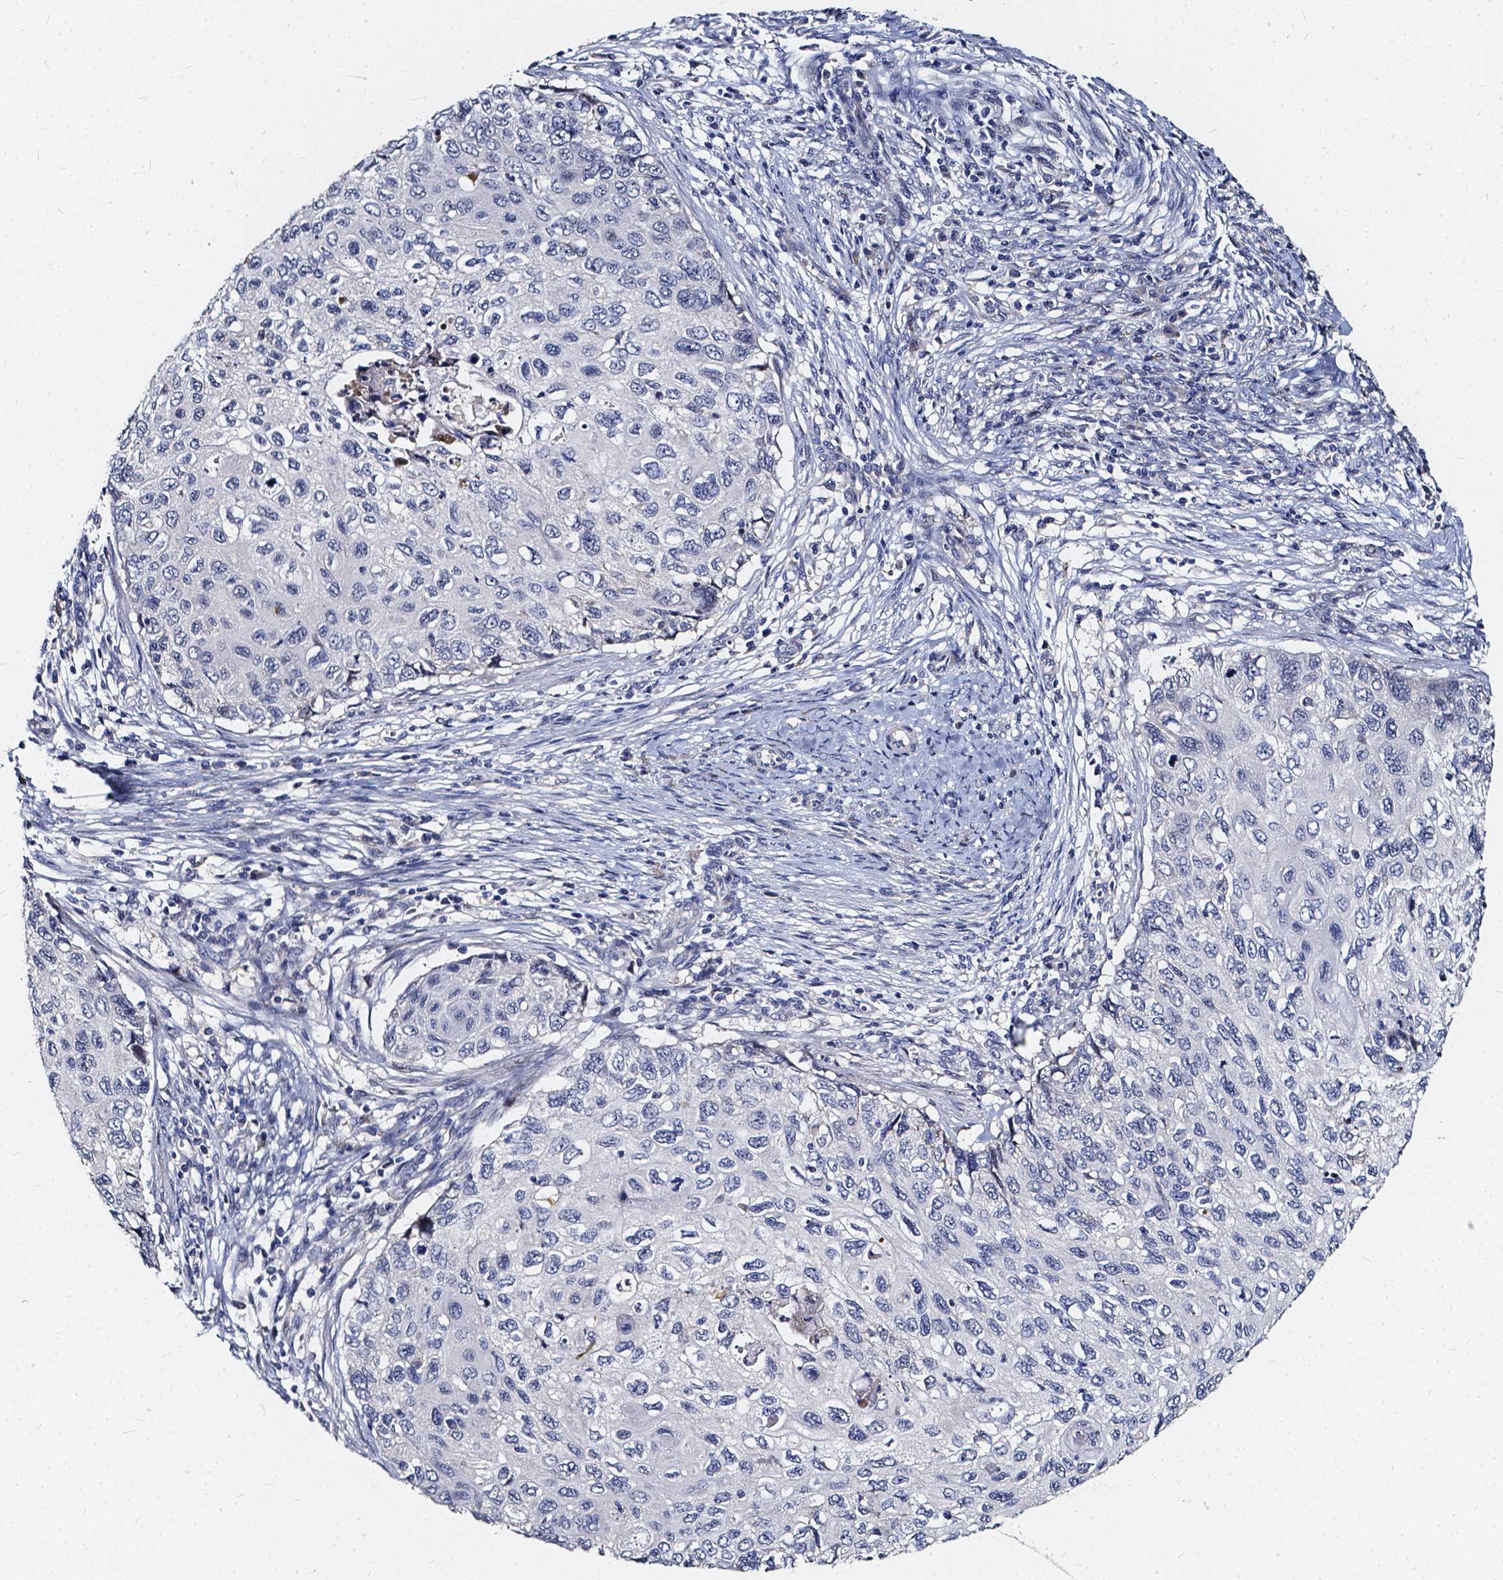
{"staining": {"intensity": "negative", "quantity": "none", "location": "none"}, "tissue": "cervical cancer", "cell_type": "Tumor cells", "image_type": "cancer", "snomed": [{"axis": "morphology", "description": "Squamous cell carcinoma, NOS"}, {"axis": "topography", "description": "Cervix"}], "caption": "Immunohistochemistry (IHC) of human cervical cancer (squamous cell carcinoma) displays no positivity in tumor cells. The staining was performed using DAB (3,3'-diaminobenzidine) to visualize the protein expression in brown, while the nuclei were stained in blue with hematoxylin (Magnification: 20x).", "gene": "SOWAHA", "patient": {"sex": "female", "age": 70}}